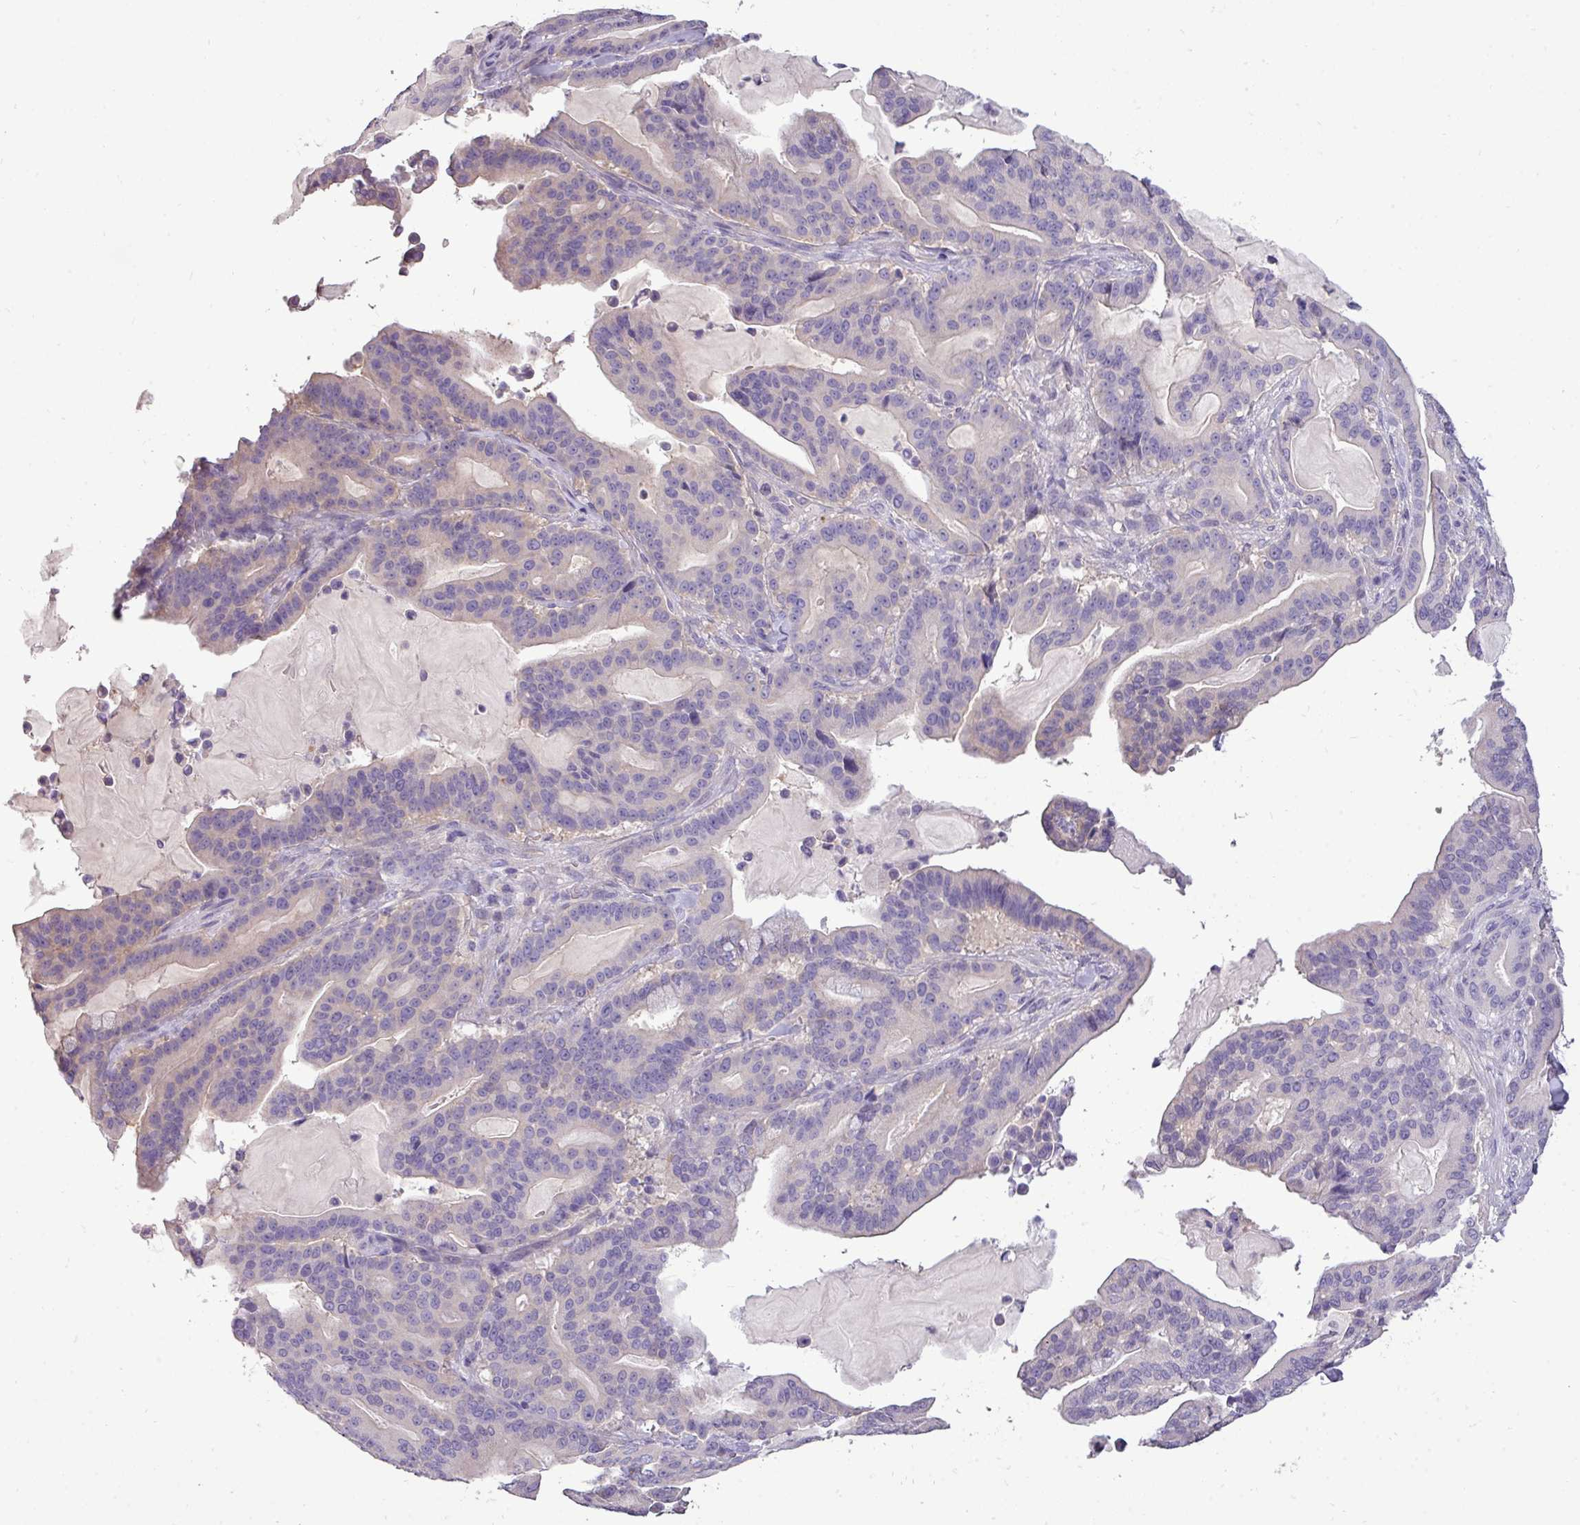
{"staining": {"intensity": "negative", "quantity": "none", "location": "none"}, "tissue": "pancreatic cancer", "cell_type": "Tumor cells", "image_type": "cancer", "snomed": [{"axis": "morphology", "description": "Adenocarcinoma, NOS"}, {"axis": "topography", "description": "Pancreas"}], "caption": "IHC of pancreatic adenocarcinoma displays no expression in tumor cells.", "gene": "DNAAF9", "patient": {"sex": "male", "age": 63}}